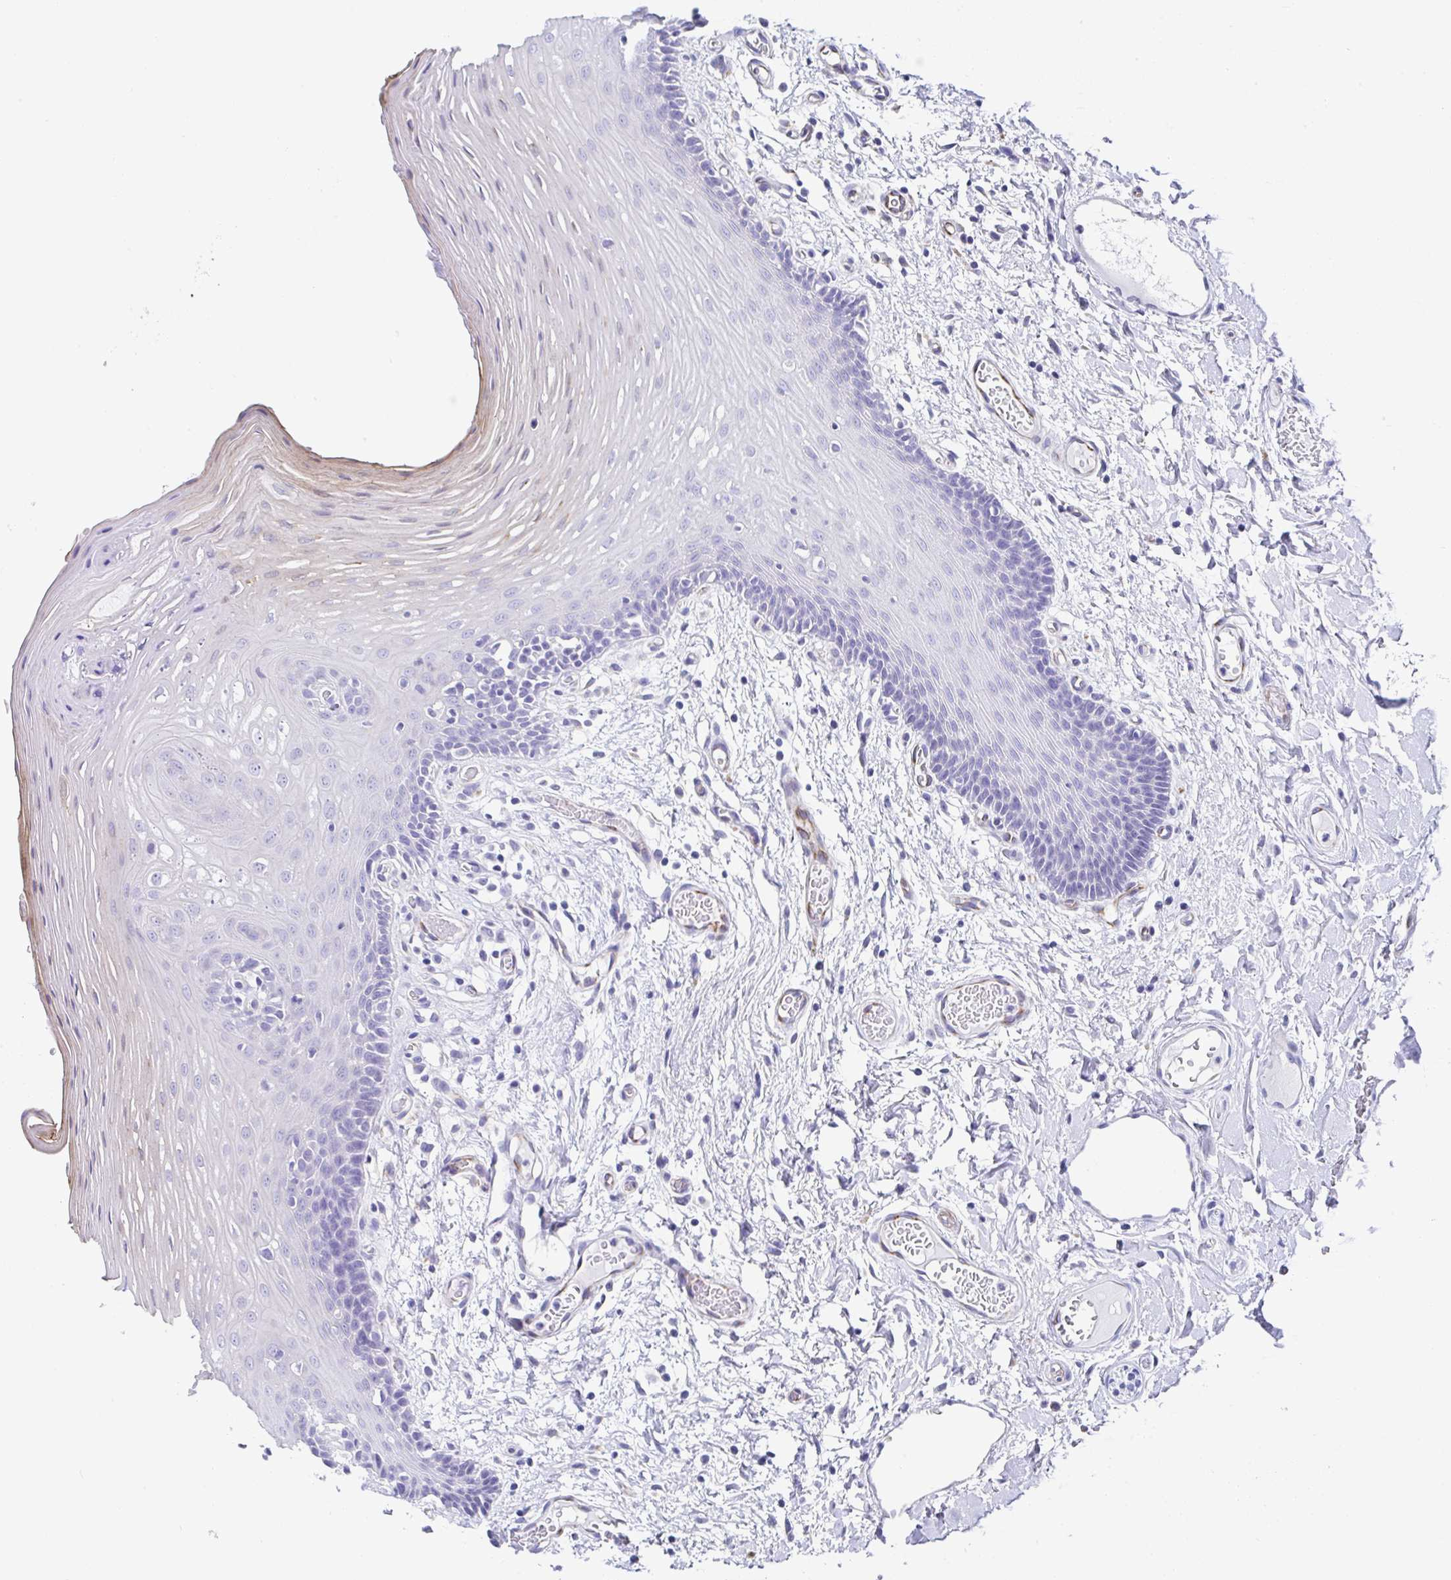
{"staining": {"intensity": "negative", "quantity": "none", "location": "none"}, "tissue": "oral mucosa", "cell_type": "Squamous epithelial cells", "image_type": "normal", "snomed": [{"axis": "morphology", "description": "Normal tissue, NOS"}, {"axis": "topography", "description": "Oral tissue"}, {"axis": "topography", "description": "Tounge, NOS"}], "caption": "Squamous epithelial cells show no significant expression in normal oral mucosa.", "gene": "TMPRSS11E", "patient": {"sex": "female", "age": 60}}